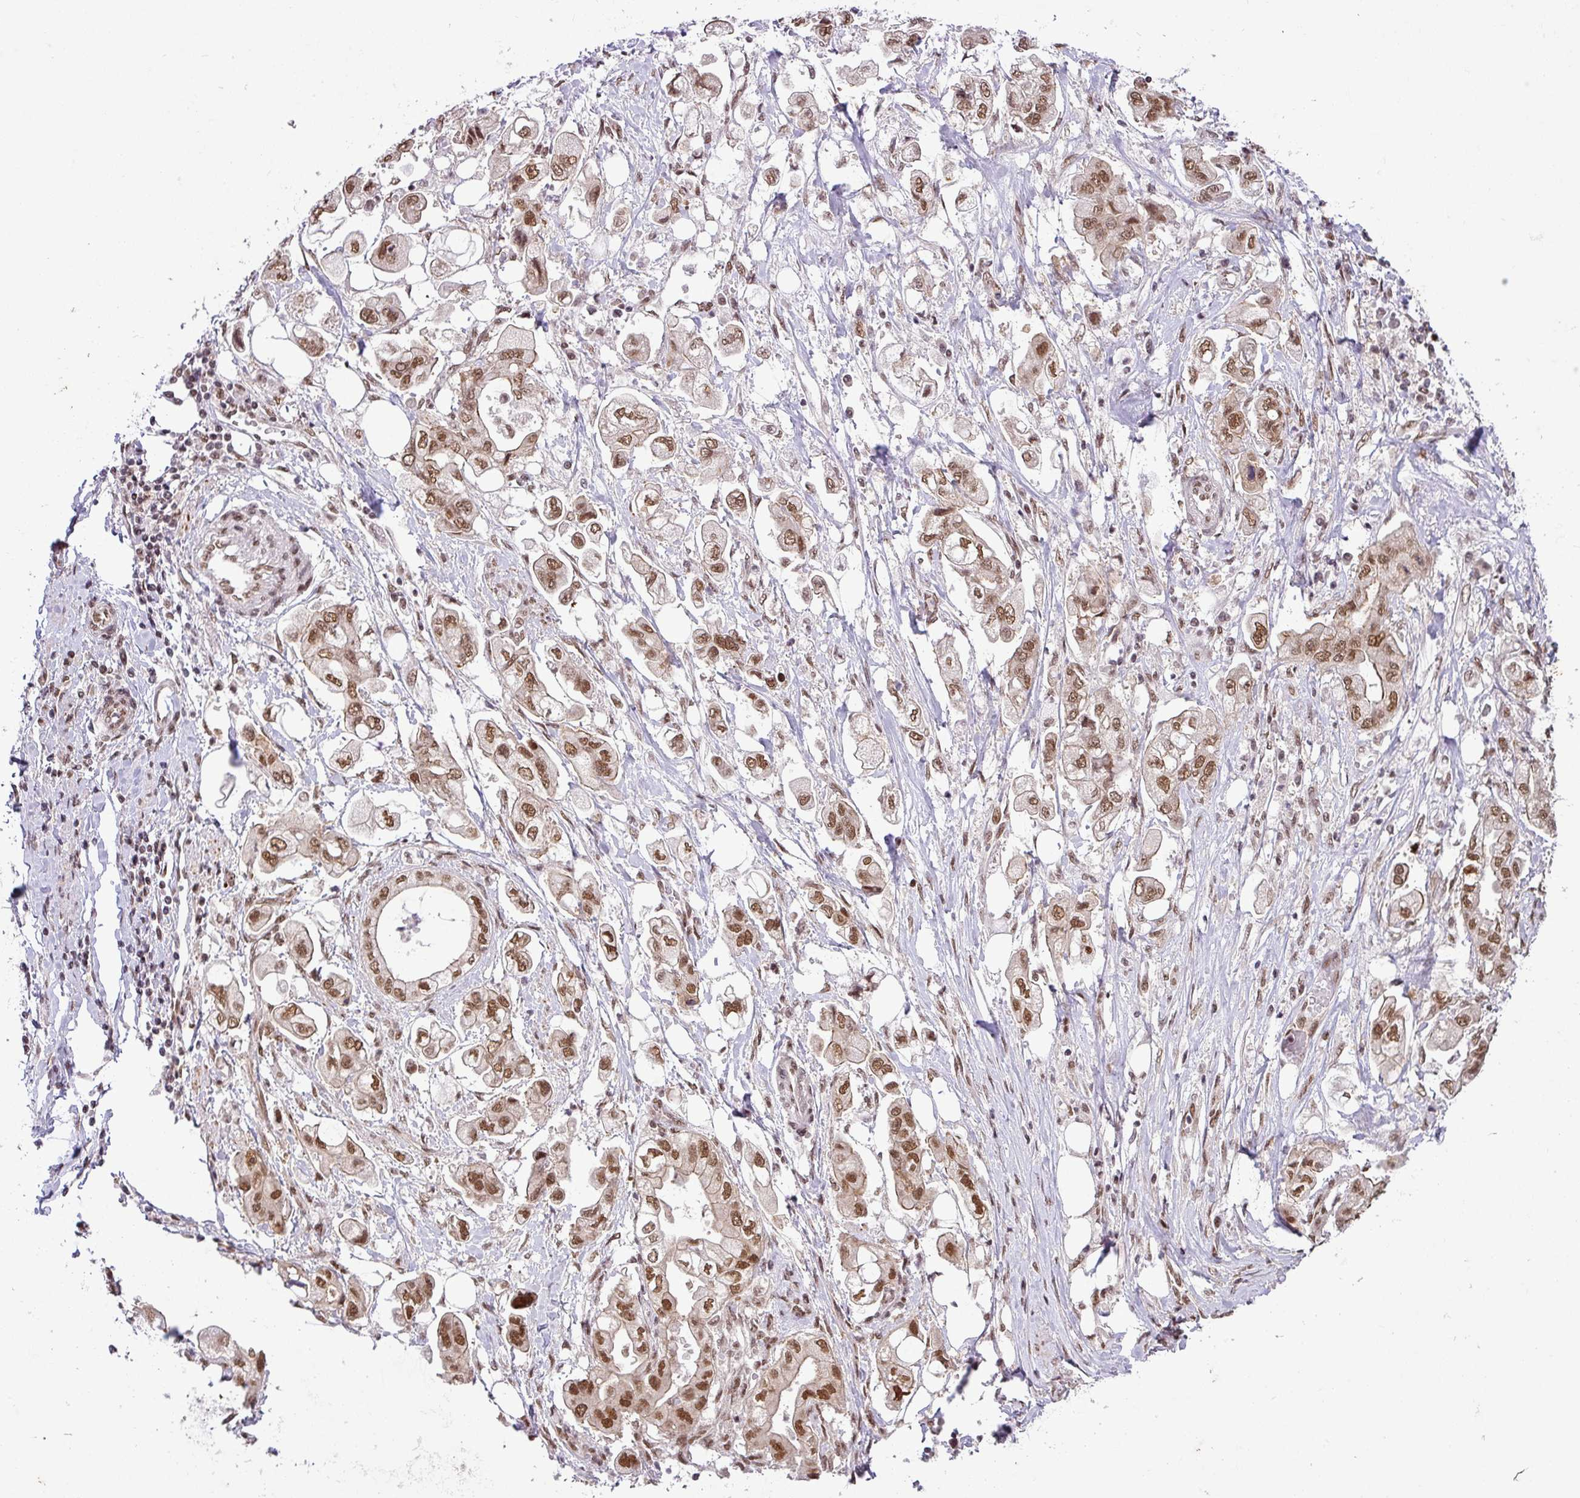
{"staining": {"intensity": "strong", "quantity": ">75%", "location": "cytoplasmic/membranous,nuclear"}, "tissue": "stomach cancer", "cell_type": "Tumor cells", "image_type": "cancer", "snomed": [{"axis": "morphology", "description": "Adenocarcinoma, NOS"}, {"axis": "topography", "description": "Stomach"}], "caption": "High-magnification brightfield microscopy of stomach adenocarcinoma stained with DAB (brown) and counterstained with hematoxylin (blue). tumor cells exhibit strong cytoplasmic/membranous and nuclear staining is identified in about>75% of cells. (DAB IHC with brightfield microscopy, high magnification).", "gene": "SRSF2", "patient": {"sex": "male", "age": 62}}